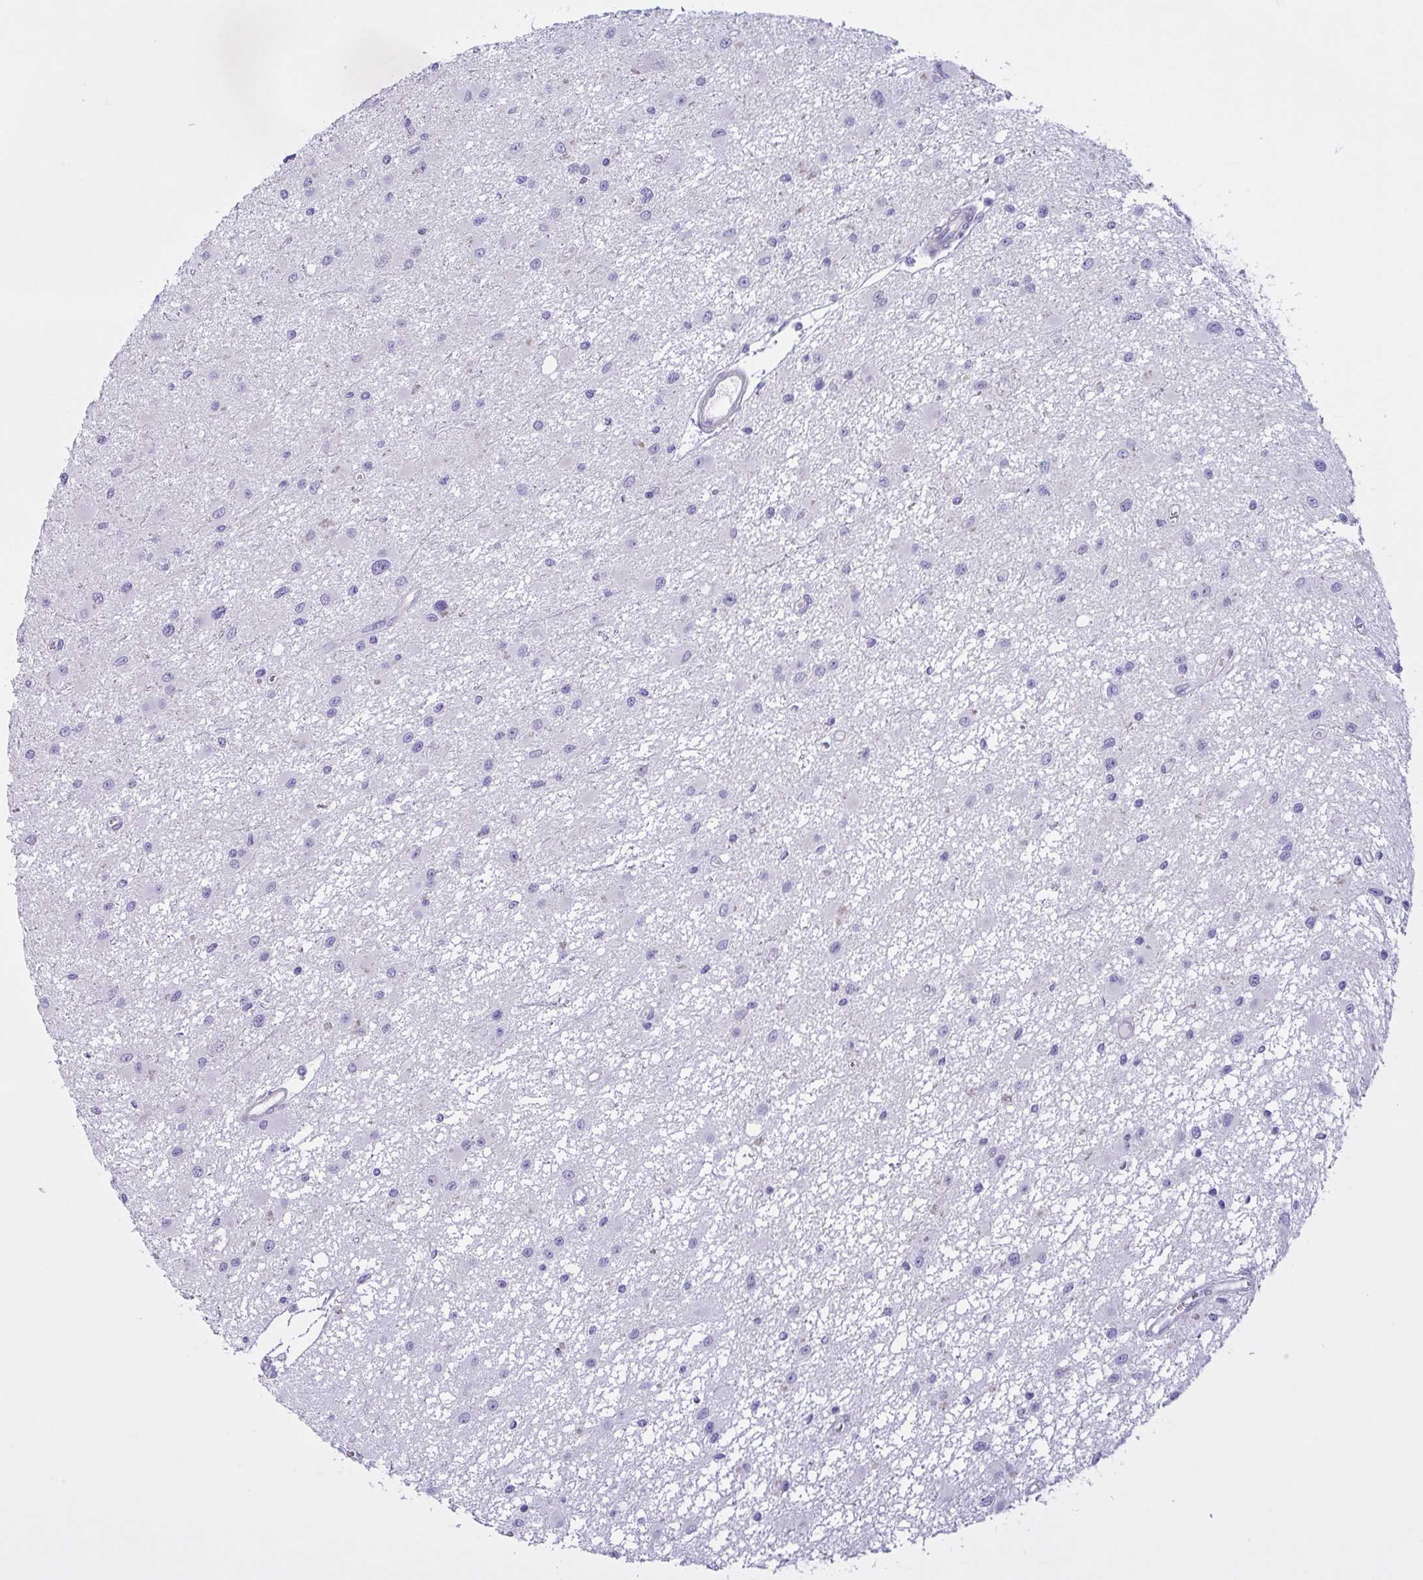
{"staining": {"intensity": "negative", "quantity": "none", "location": "none"}, "tissue": "glioma", "cell_type": "Tumor cells", "image_type": "cancer", "snomed": [{"axis": "morphology", "description": "Glioma, malignant, High grade"}, {"axis": "topography", "description": "Brain"}], "caption": "IHC photomicrograph of neoplastic tissue: malignant glioma (high-grade) stained with DAB (3,3'-diaminobenzidine) shows no significant protein staining in tumor cells.", "gene": "FAM86B1", "patient": {"sex": "male", "age": 54}}